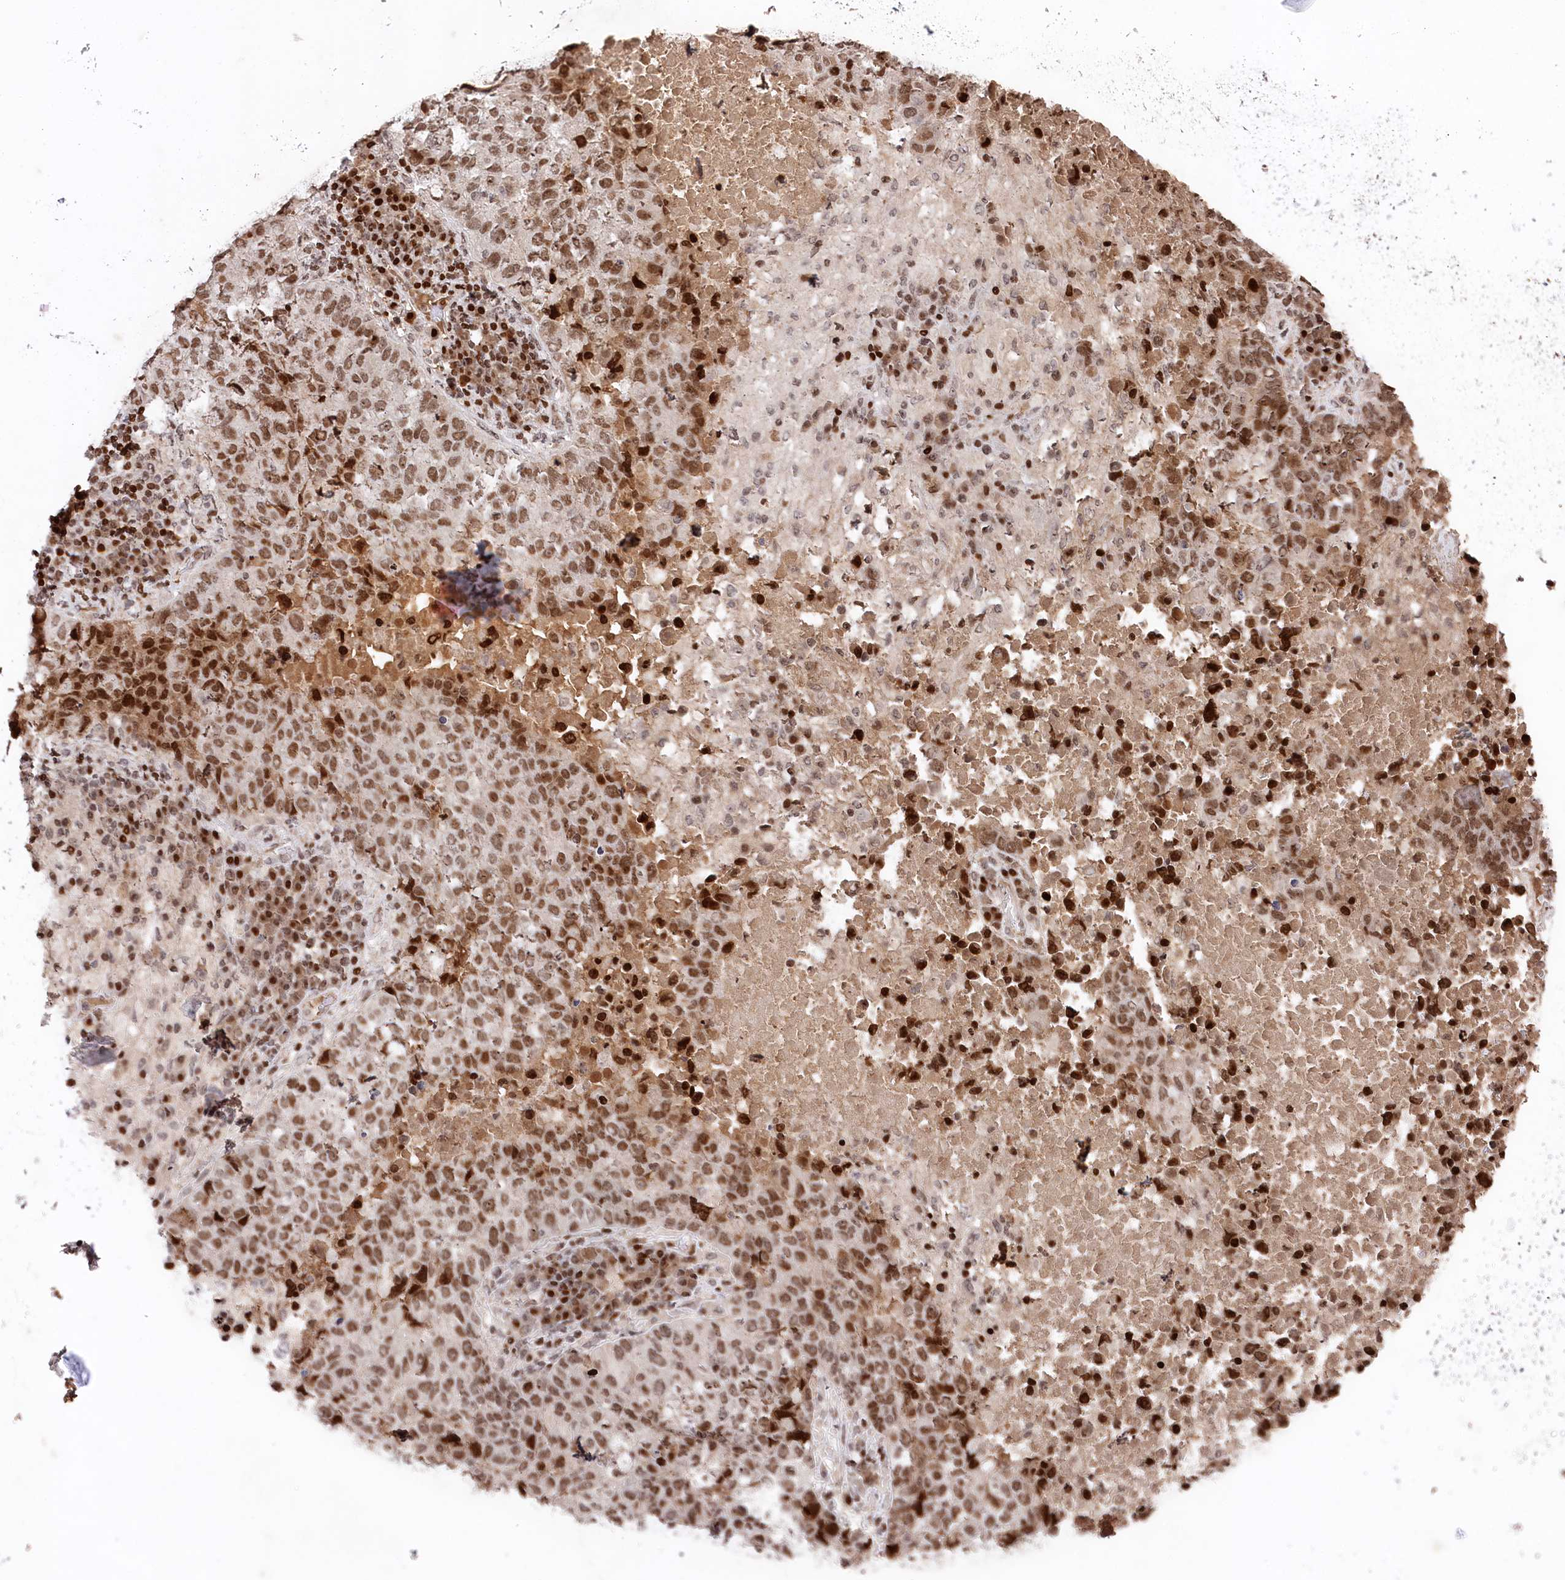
{"staining": {"intensity": "moderate", "quantity": ">75%", "location": "nuclear"}, "tissue": "lung cancer", "cell_type": "Tumor cells", "image_type": "cancer", "snomed": [{"axis": "morphology", "description": "Squamous cell carcinoma, NOS"}, {"axis": "topography", "description": "Lung"}], "caption": "Tumor cells display medium levels of moderate nuclear expression in approximately >75% of cells in human lung cancer.", "gene": "MCF2L2", "patient": {"sex": "male", "age": 73}}